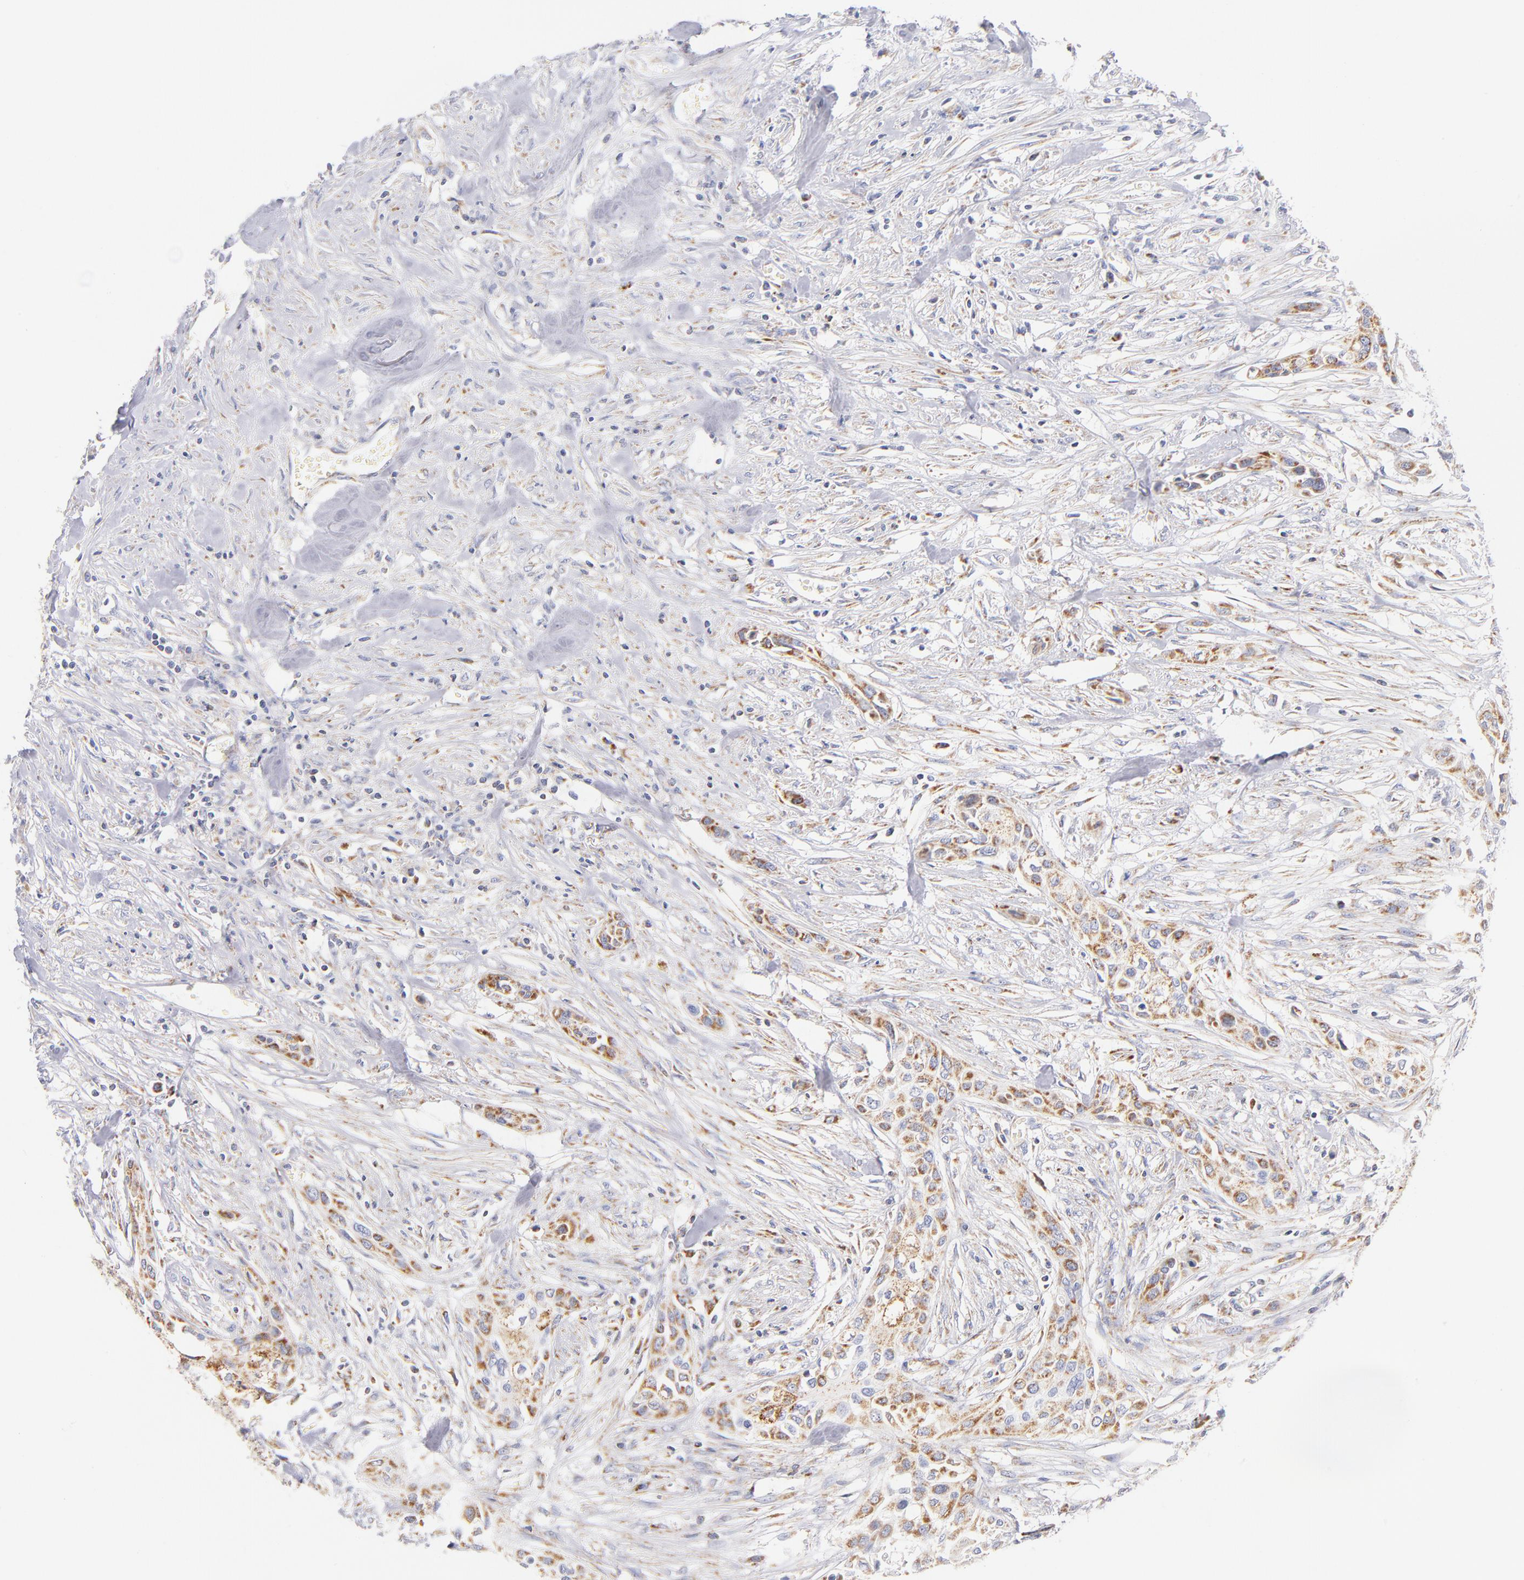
{"staining": {"intensity": "moderate", "quantity": ">75%", "location": "cytoplasmic/membranous"}, "tissue": "urothelial cancer", "cell_type": "Tumor cells", "image_type": "cancer", "snomed": [{"axis": "morphology", "description": "Urothelial carcinoma, High grade"}, {"axis": "topography", "description": "Urinary bladder"}], "caption": "Approximately >75% of tumor cells in human urothelial carcinoma (high-grade) show moderate cytoplasmic/membranous protein staining as visualized by brown immunohistochemical staining.", "gene": "AIFM1", "patient": {"sex": "male", "age": 74}}